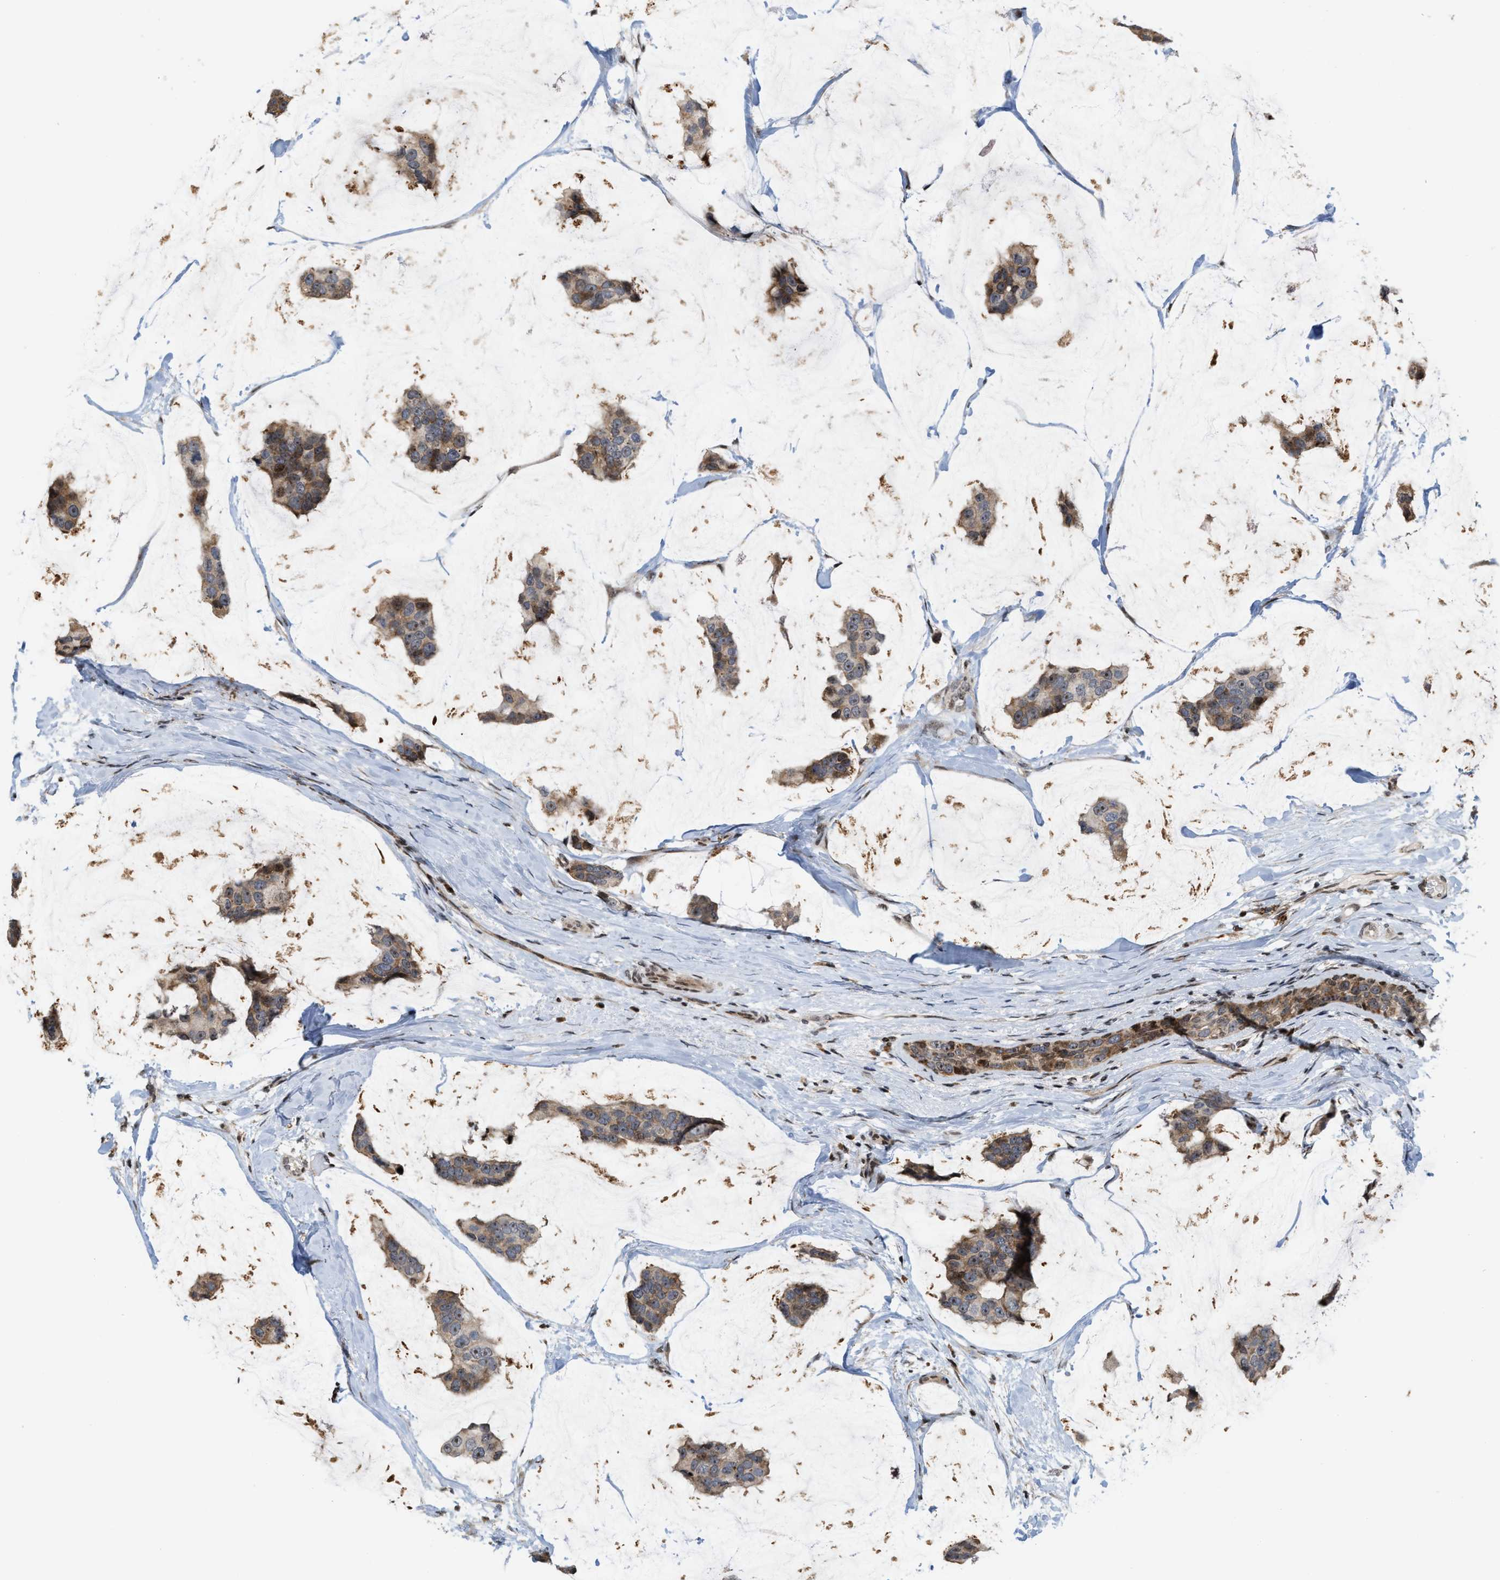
{"staining": {"intensity": "moderate", "quantity": ">75%", "location": "cytoplasmic/membranous"}, "tissue": "breast cancer", "cell_type": "Tumor cells", "image_type": "cancer", "snomed": [{"axis": "morphology", "description": "Normal tissue, NOS"}, {"axis": "morphology", "description": "Duct carcinoma"}, {"axis": "topography", "description": "Breast"}], "caption": "Protein staining of infiltrating ductal carcinoma (breast) tissue exhibits moderate cytoplasmic/membranous positivity in about >75% of tumor cells.", "gene": "PDZD2", "patient": {"sex": "female", "age": 50}}